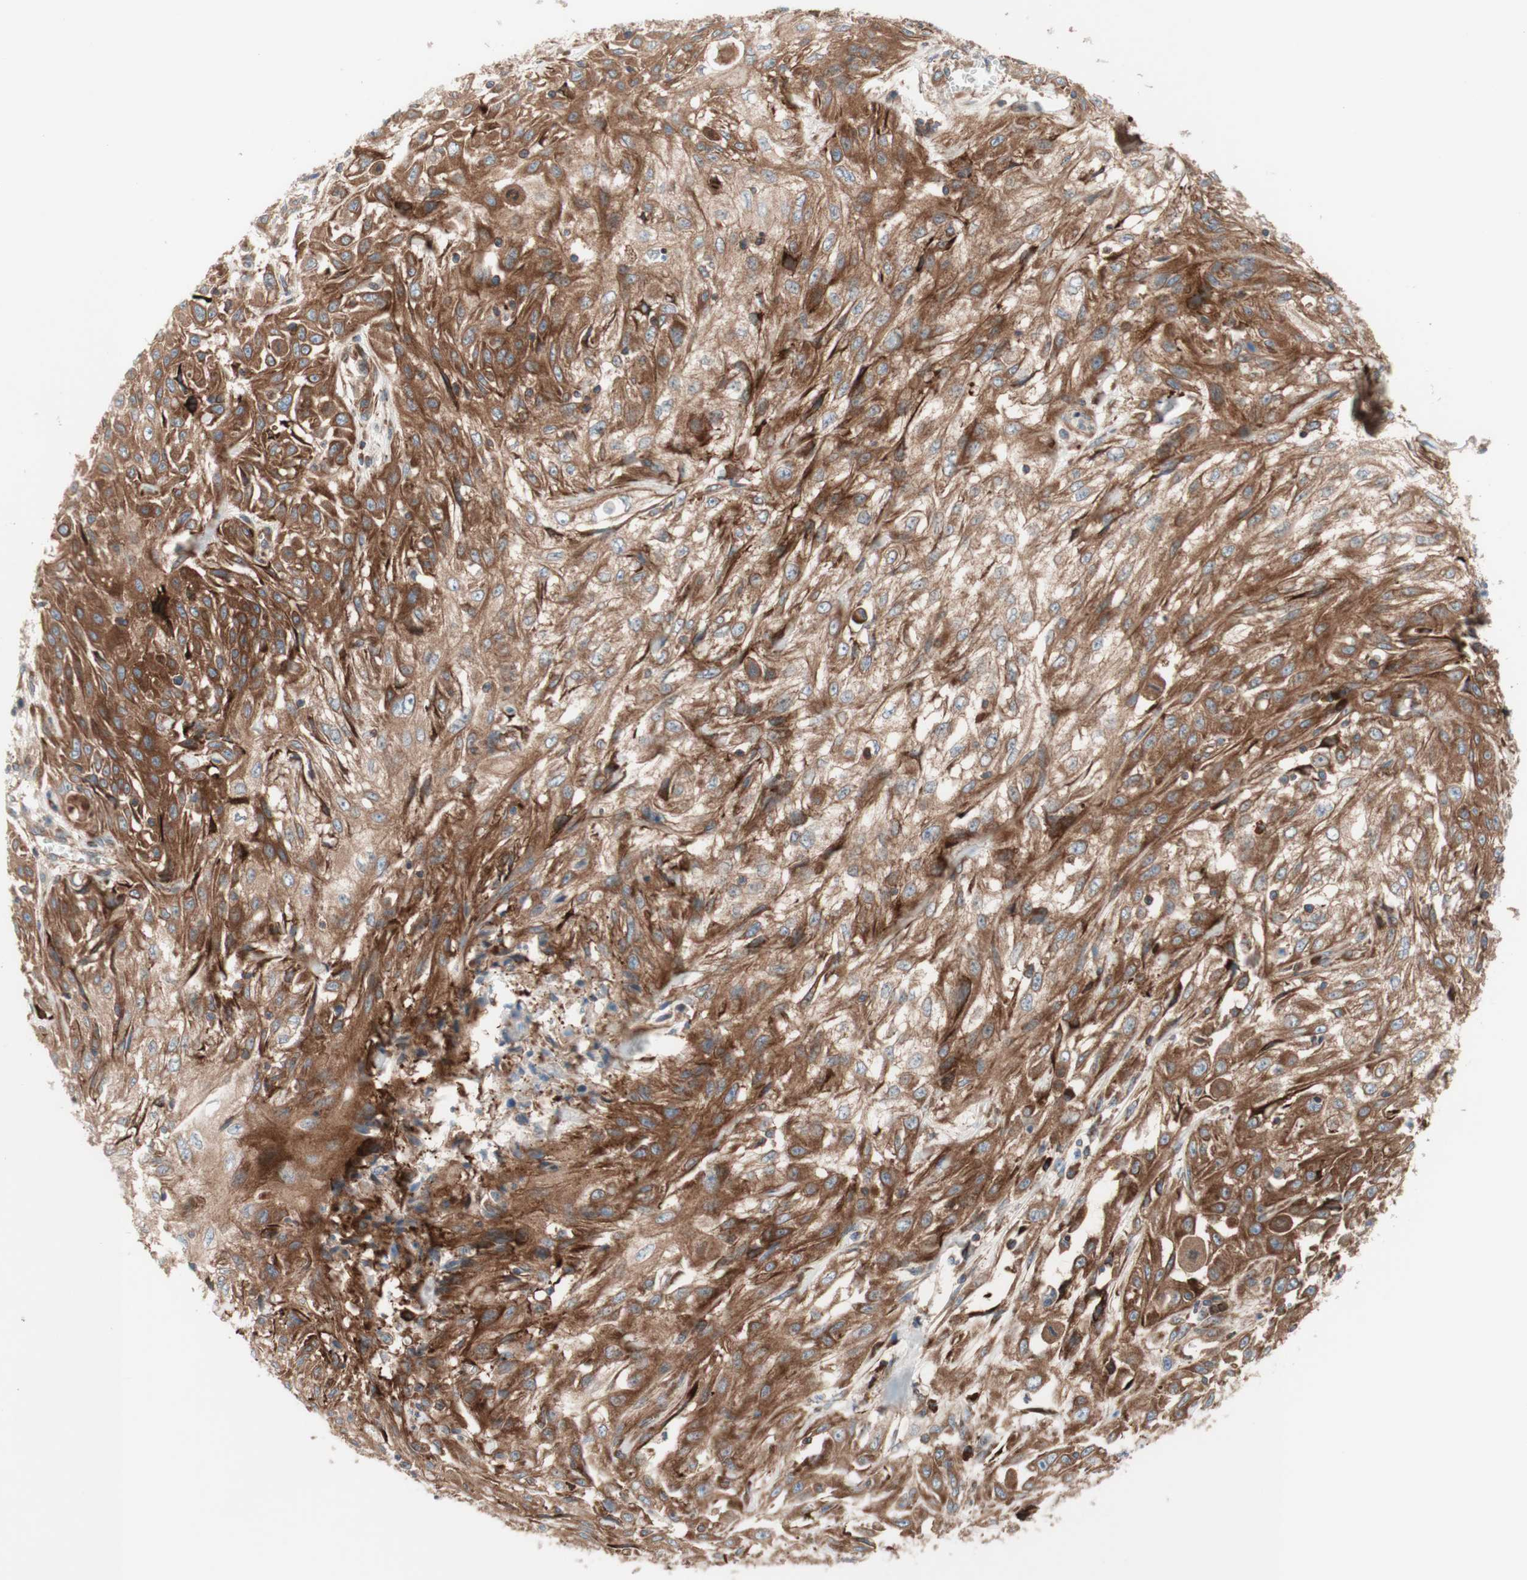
{"staining": {"intensity": "moderate", "quantity": ">75%", "location": "cytoplasmic/membranous"}, "tissue": "skin cancer", "cell_type": "Tumor cells", "image_type": "cancer", "snomed": [{"axis": "morphology", "description": "Squamous cell carcinoma, NOS"}, {"axis": "topography", "description": "Skin"}], "caption": "Immunohistochemistry (DAB) staining of human skin cancer (squamous cell carcinoma) shows moderate cytoplasmic/membranous protein expression in approximately >75% of tumor cells. The staining is performed using DAB (3,3'-diaminobenzidine) brown chromogen to label protein expression. The nuclei are counter-stained blue using hematoxylin.", "gene": "CCN4", "patient": {"sex": "male", "age": 75}}